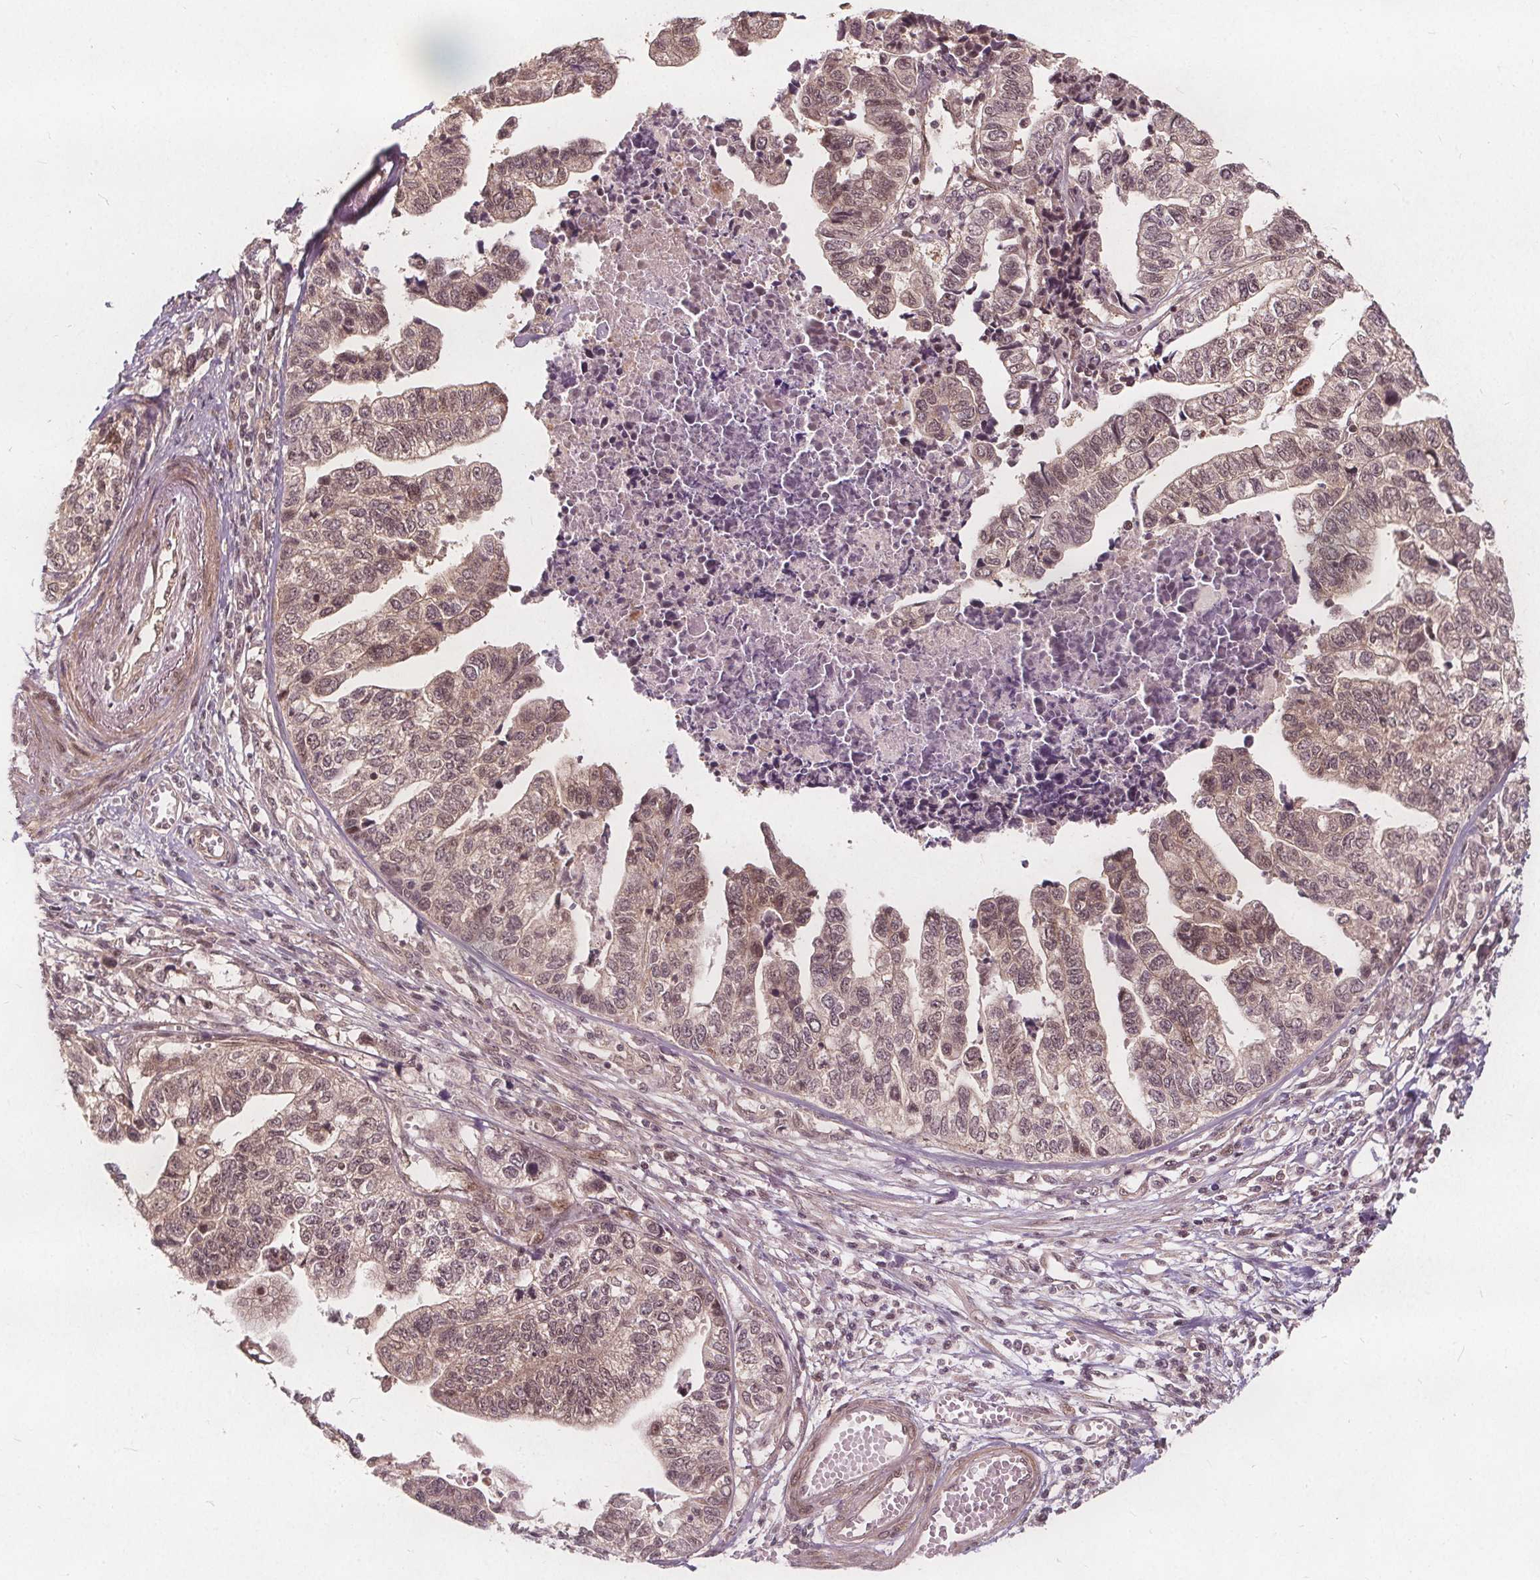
{"staining": {"intensity": "moderate", "quantity": ">75%", "location": "cytoplasmic/membranous,nuclear"}, "tissue": "stomach cancer", "cell_type": "Tumor cells", "image_type": "cancer", "snomed": [{"axis": "morphology", "description": "Adenocarcinoma, NOS"}, {"axis": "topography", "description": "Stomach, upper"}], "caption": "This is a micrograph of immunohistochemistry staining of stomach cancer, which shows moderate expression in the cytoplasmic/membranous and nuclear of tumor cells.", "gene": "PPP1CB", "patient": {"sex": "female", "age": 67}}